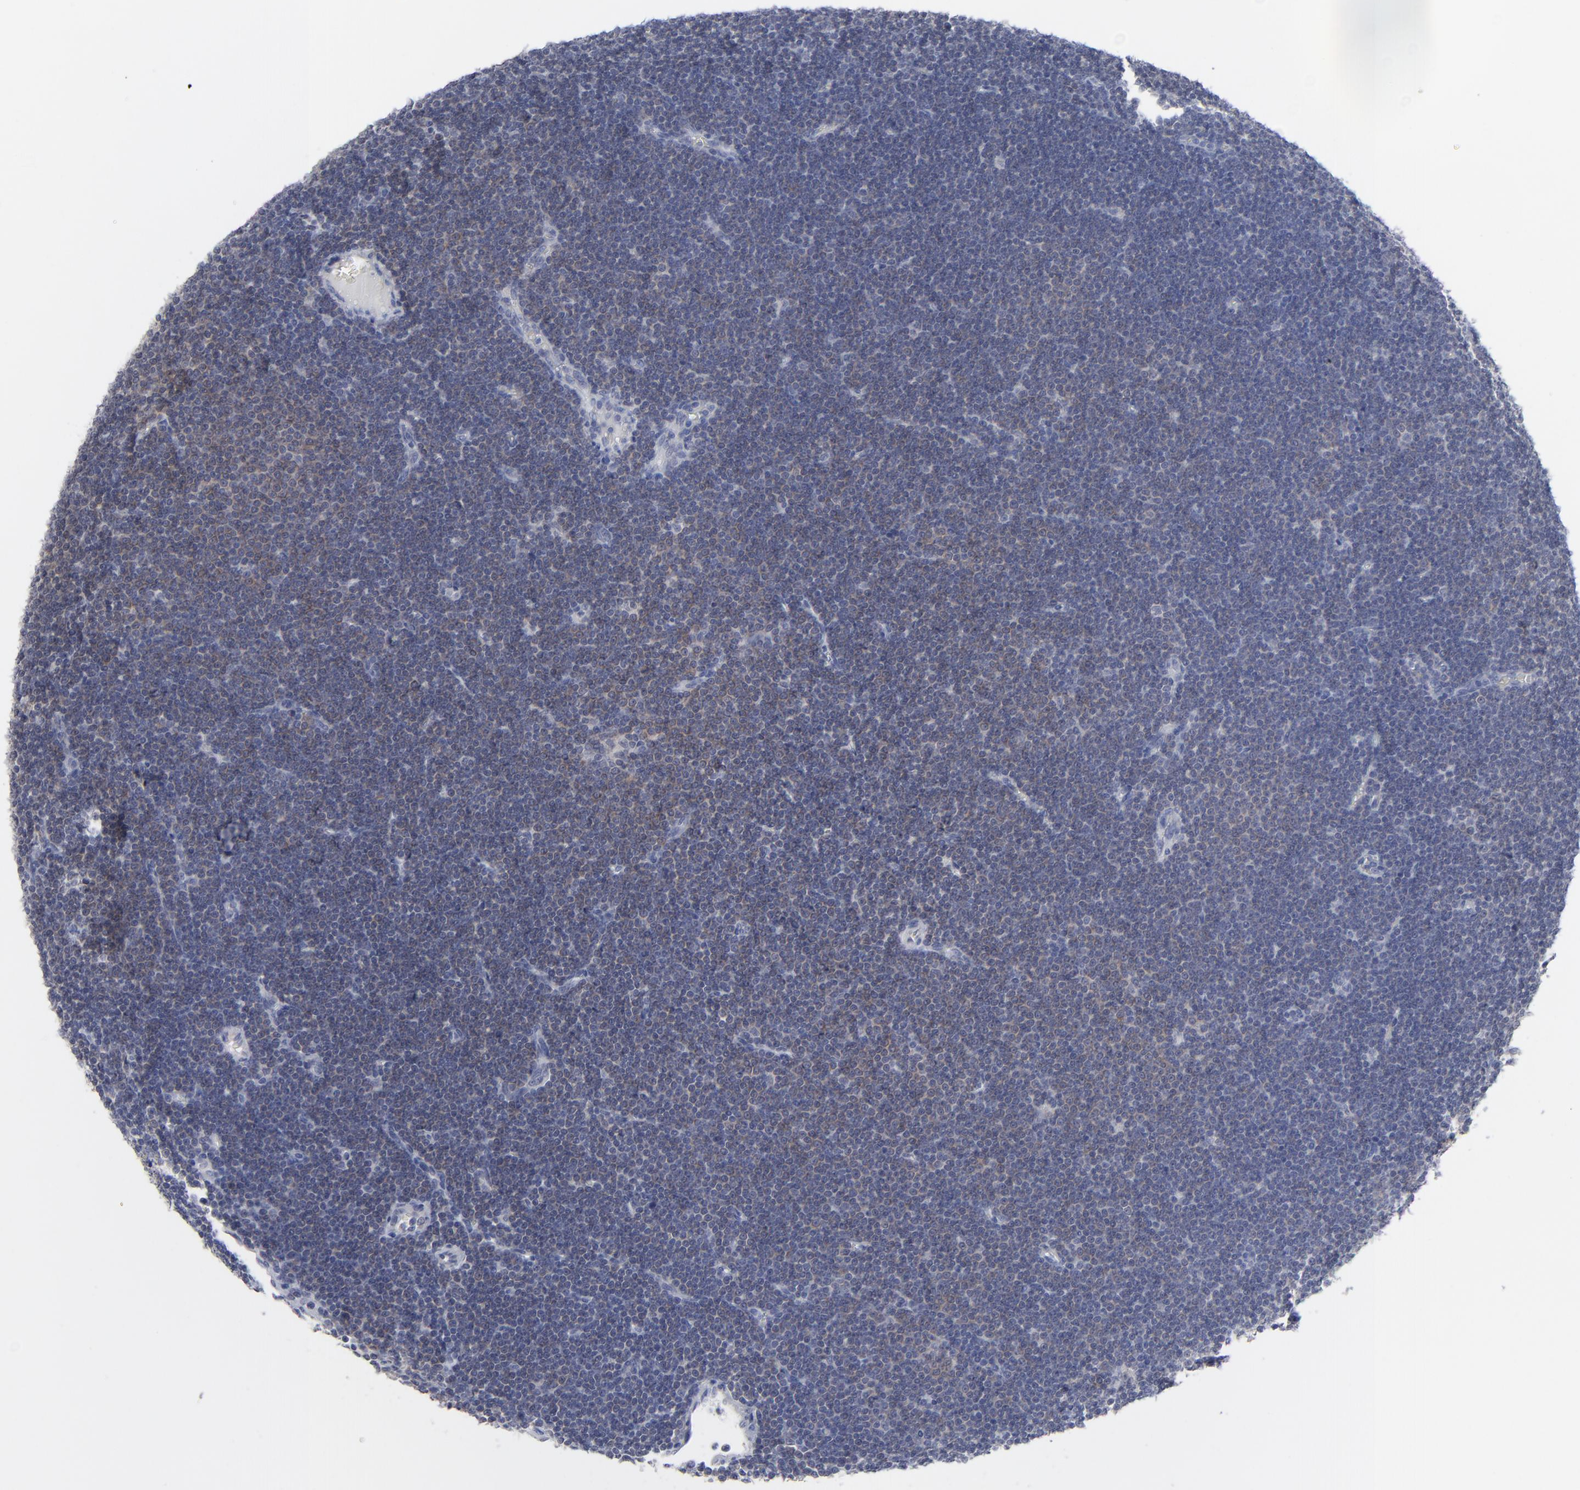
{"staining": {"intensity": "weak", "quantity": ">75%", "location": "cytoplasmic/membranous"}, "tissue": "lymphoma", "cell_type": "Tumor cells", "image_type": "cancer", "snomed": [{"axis": "morphology", "description": "Malignant lymphoma, non-Hodgkin's type, Low grade"}, {"axis": "topography", "description": "Lymph node"}], "caption": "Low-grade malignant lymphoma, non-Hodgkin's type stained with immunohistochemistry reveals weak cytoplasmic/membranous expression in about >75% of tumor cells.", "gene": "NUP88", "patient": {"sex": "female", "age": 73}}